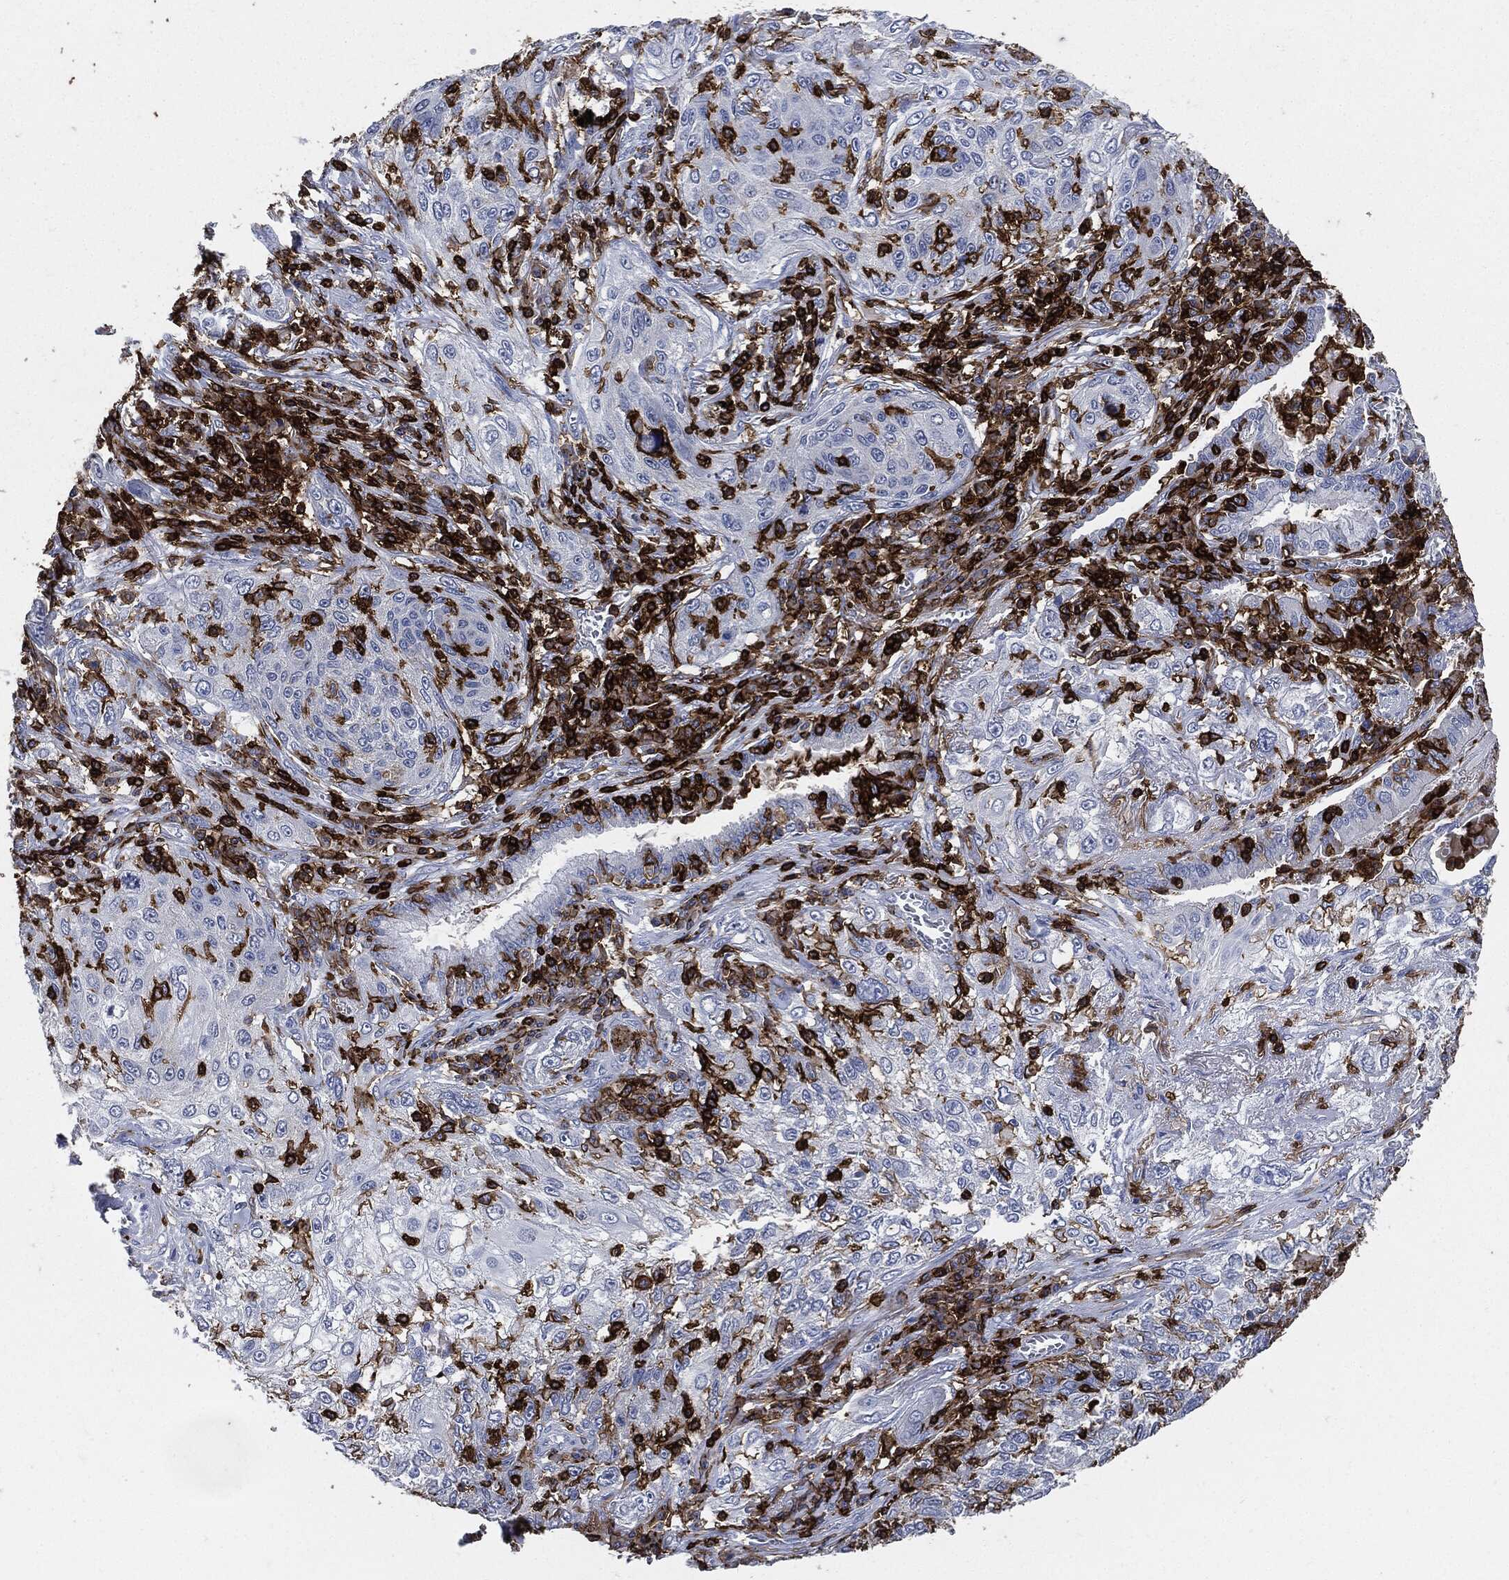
{"staining": {"intensity": "negative", "quantity": "none", "location": "none"}, "tissue": "lung cancer", "cell_type": "Tumor cells", "image_type": "cancer", "snomed": [{"axis": "morphology", "description": "Squamous cell carcinoma, NOS"}, {"axis": "topography", "description": "Lung"}], "caption": "A high-resolution image shows immunohistochemistry staining of squamous cell carcinoma (lung), which shows no significant positivity in tumor cells. (Brightfield microscopy of DAB (3,3'-diaminobenzidine) immunohistochemistry (IHC) at high magnification).", "gene": "PTPRC", "patient": {"sex": "female", "age": 69}}